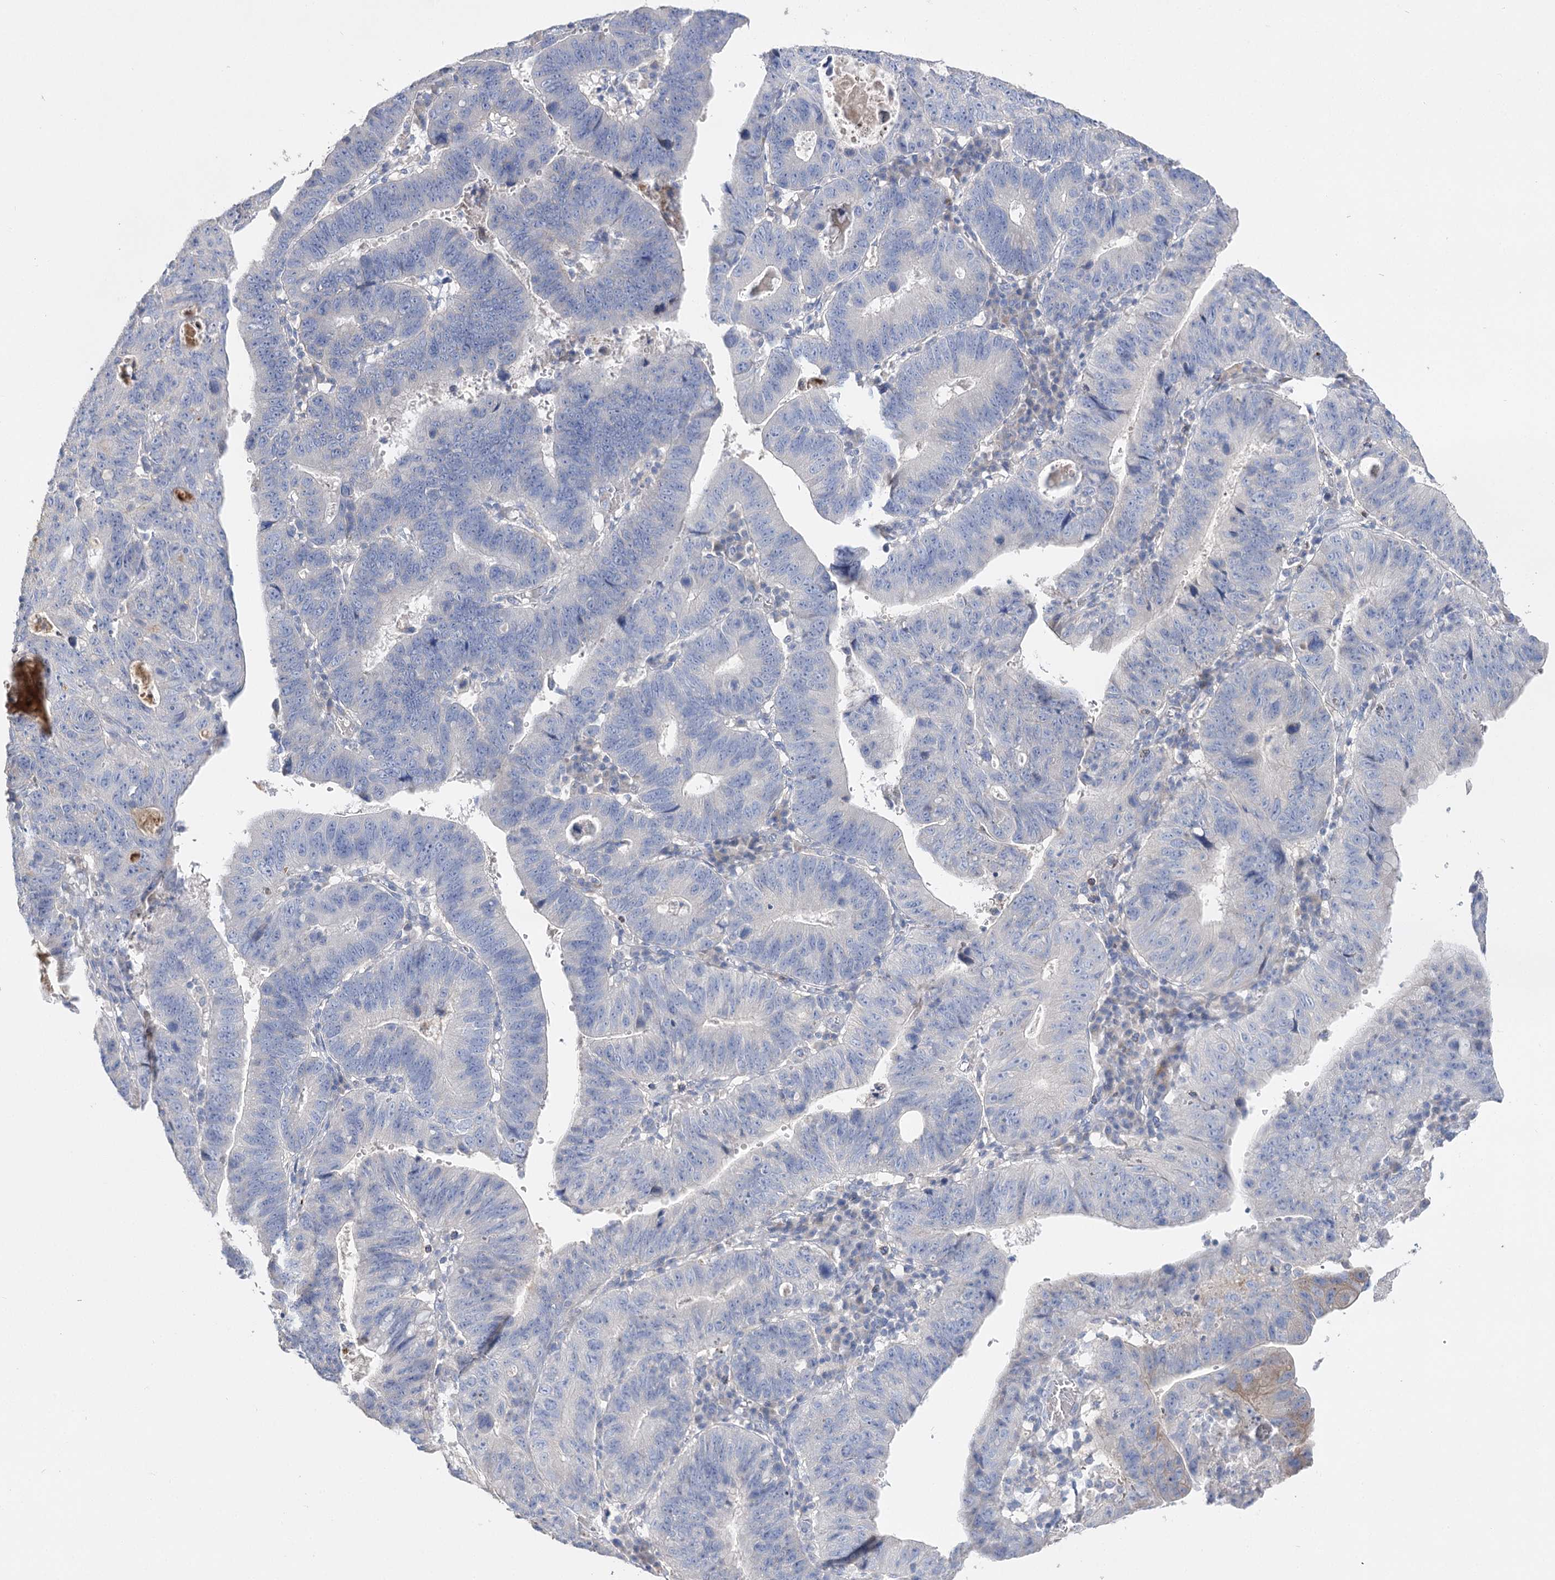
{"staining": {"intensity": "negative", "quantity": "none", "location": "none"}, "tissue": "stomach cancer", "cell_type": "Tumor cells", "image_type": "cancer", "snomed": [{"axis": "morphology", "description": "Adenocarcinoma, NOS"}, {"axis": "topography", "description": "Stomach"}], "caption": "An image of stomach cancer (adenocarcinoma) stained for a protein demonstrates no brown staining in tumor cells. (DAB (3,3'-diaminobenzidine) immunohistochemistry visualized using brightfield microscopy, high magnification).", "gene": "NRAP", "patient": {"sex": "male", "age": 59}}